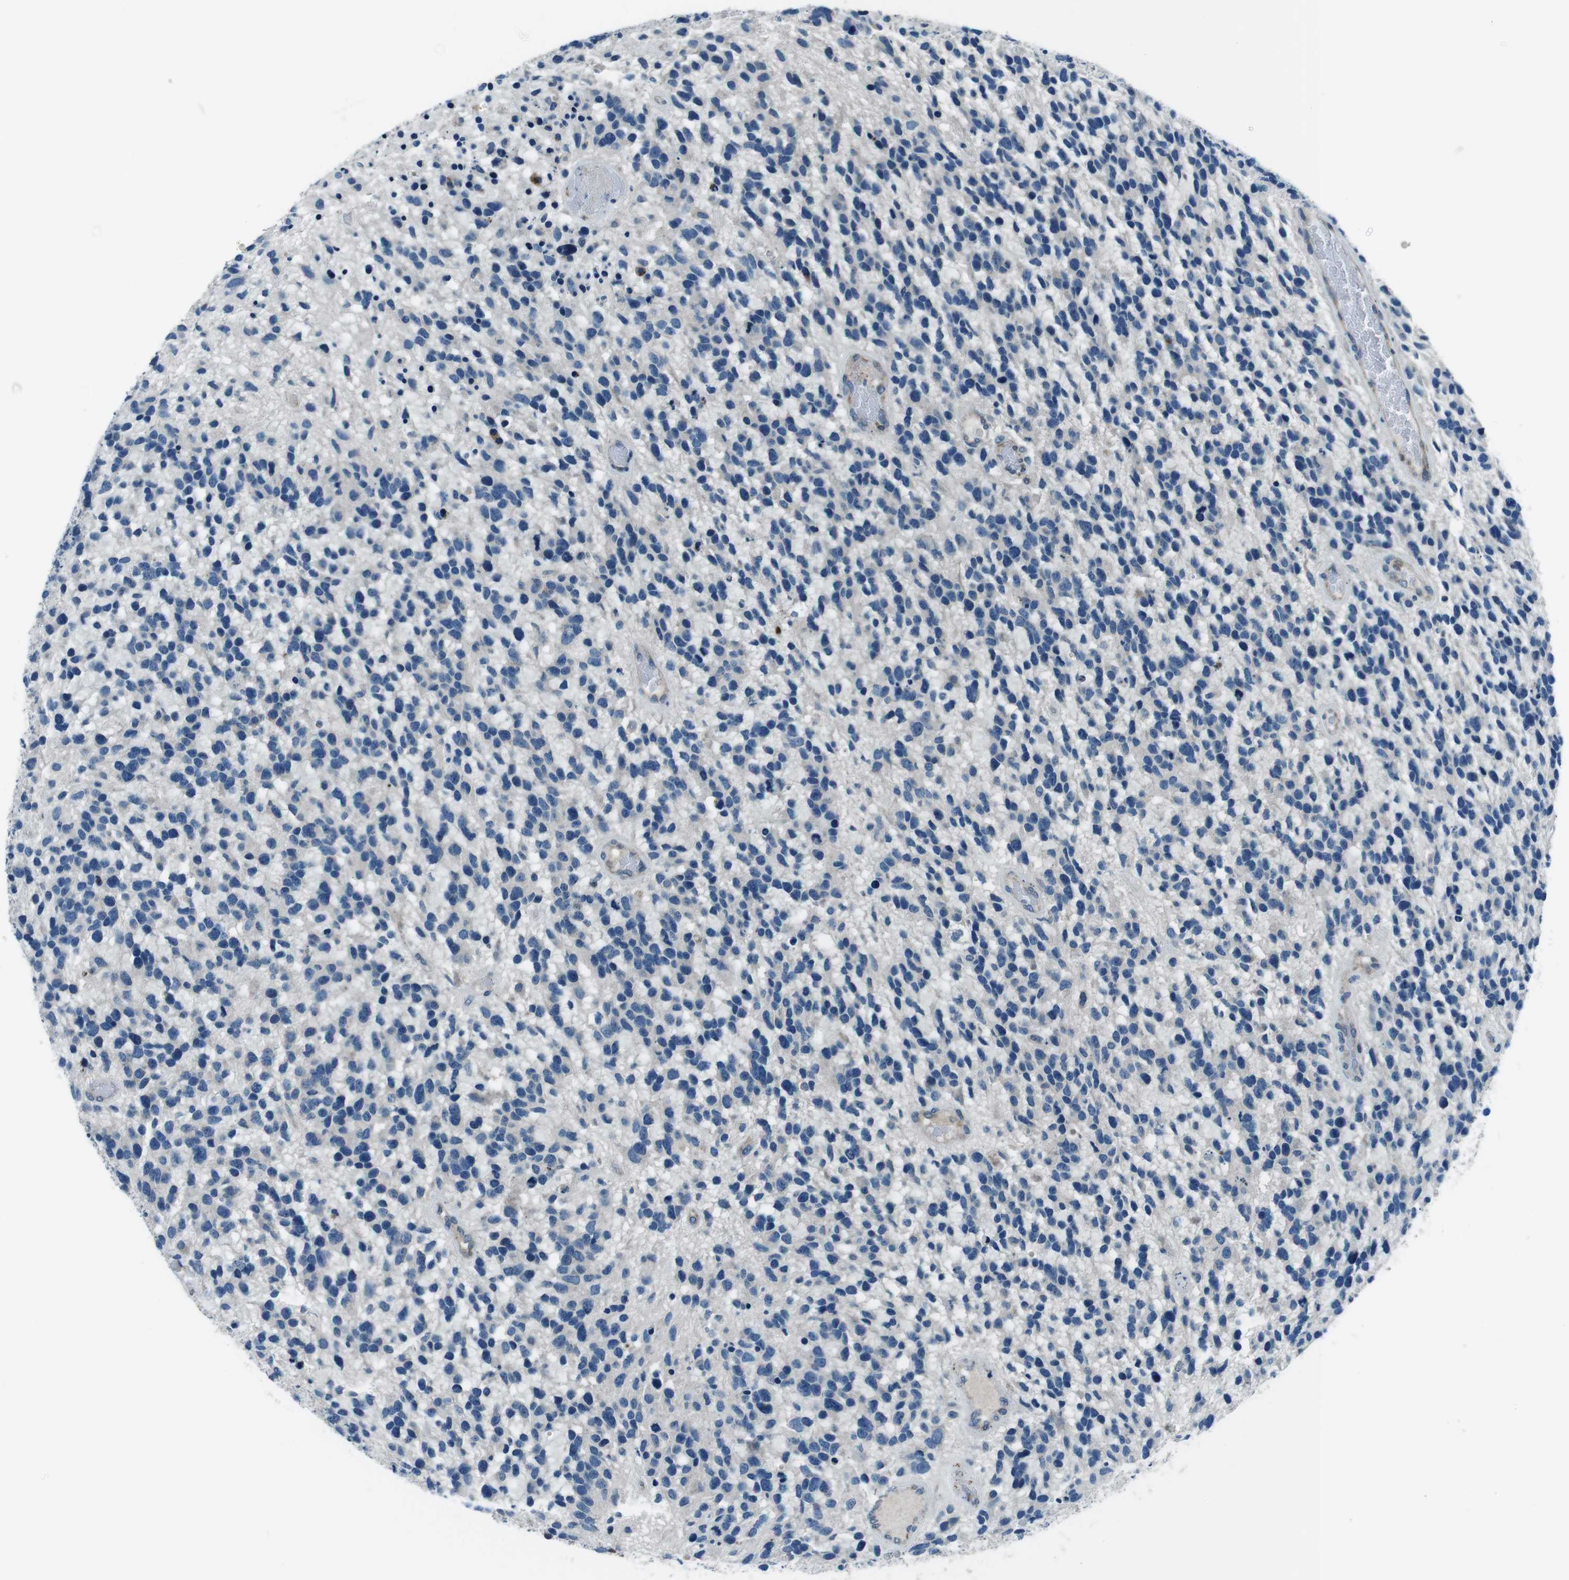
{"staining": {"intensity": "negative", "quantity": "none", "location": "none"}, "tissue": "glioma", "cell_type": "Tumor cells", "image_type": "cancer", "snomed": [{"axis": "morphology", "description": "Glioma, malignant, High grade"}, {"axis": "topography", "description": "Brain"}], "caption": "Immunohistochemistry (IHC) micrograph of human high-grade glioma (malignant) stained for a protein (brown), which shows no positivity in tumor cells. The staining was performed using DAB to visualize the protein expression in brown, while the nuclei were stained in blue with hematoxylin (Magnification: 20x).", "gene": "NUCB2", "patient": {"sex": "female", "age": 58}}